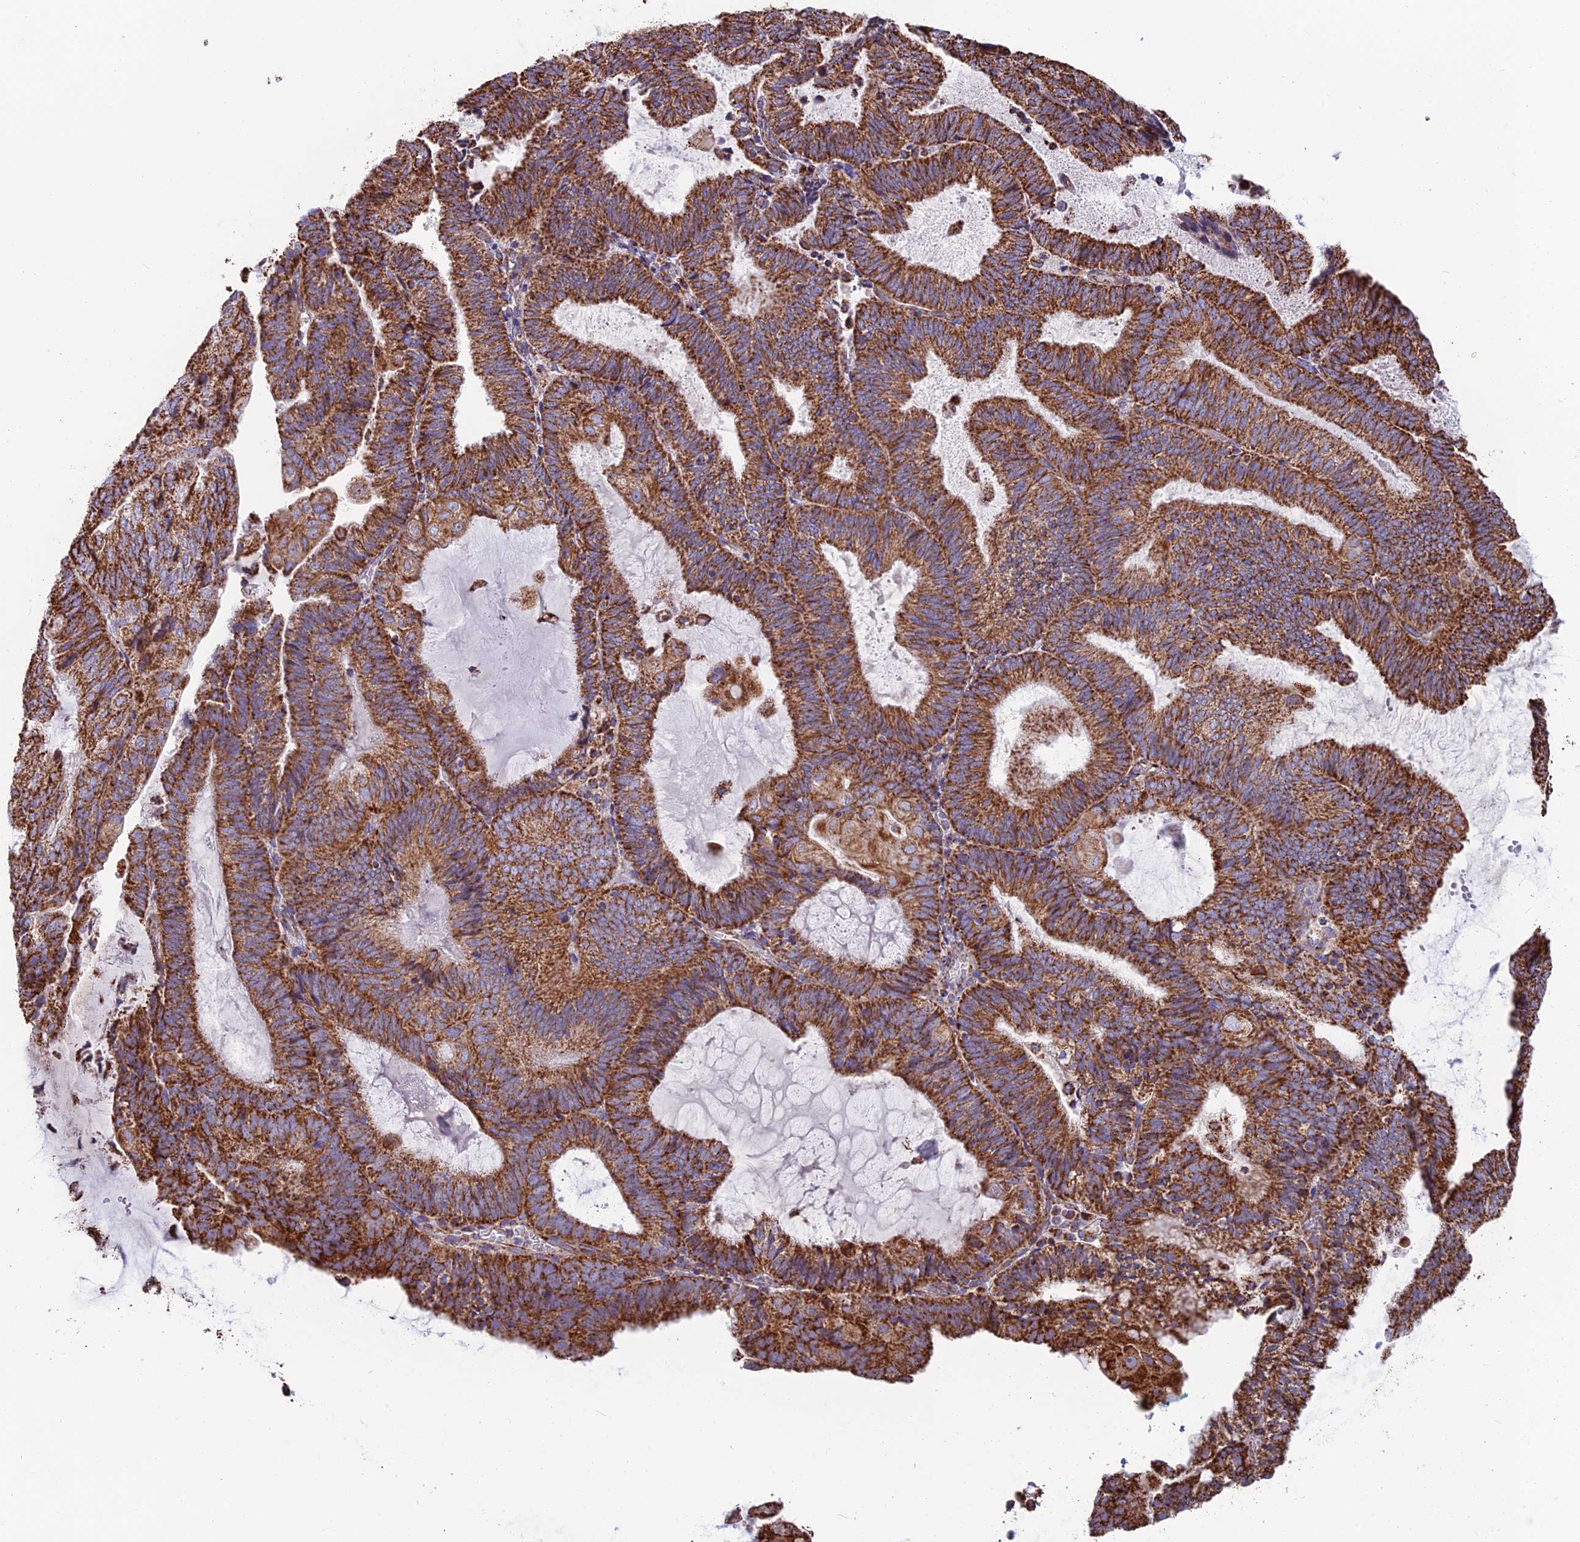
{"staining": {"intensity": "strong", "quantity": ">75%", "location": "cytoplasmic/membranous"}, "tissue": "endometrial cancer", "cell_type": "Tumor cells", "image_type": "cancer", "snomed": [{"axis": "morphology", "description": "Adenocarcinoma, NOS"}, {"axis": "topography", "description": "Endometrium"}], "caption": "High-power microscopy captured an immunohistochemistry photomicrograph of adenocarcinoma (endometrial), revealing strong cytoplasmic/membranous expression in about >75% of tumor cells.", "gene": "CS", "patient": {"sex": "female", "age": 81}}